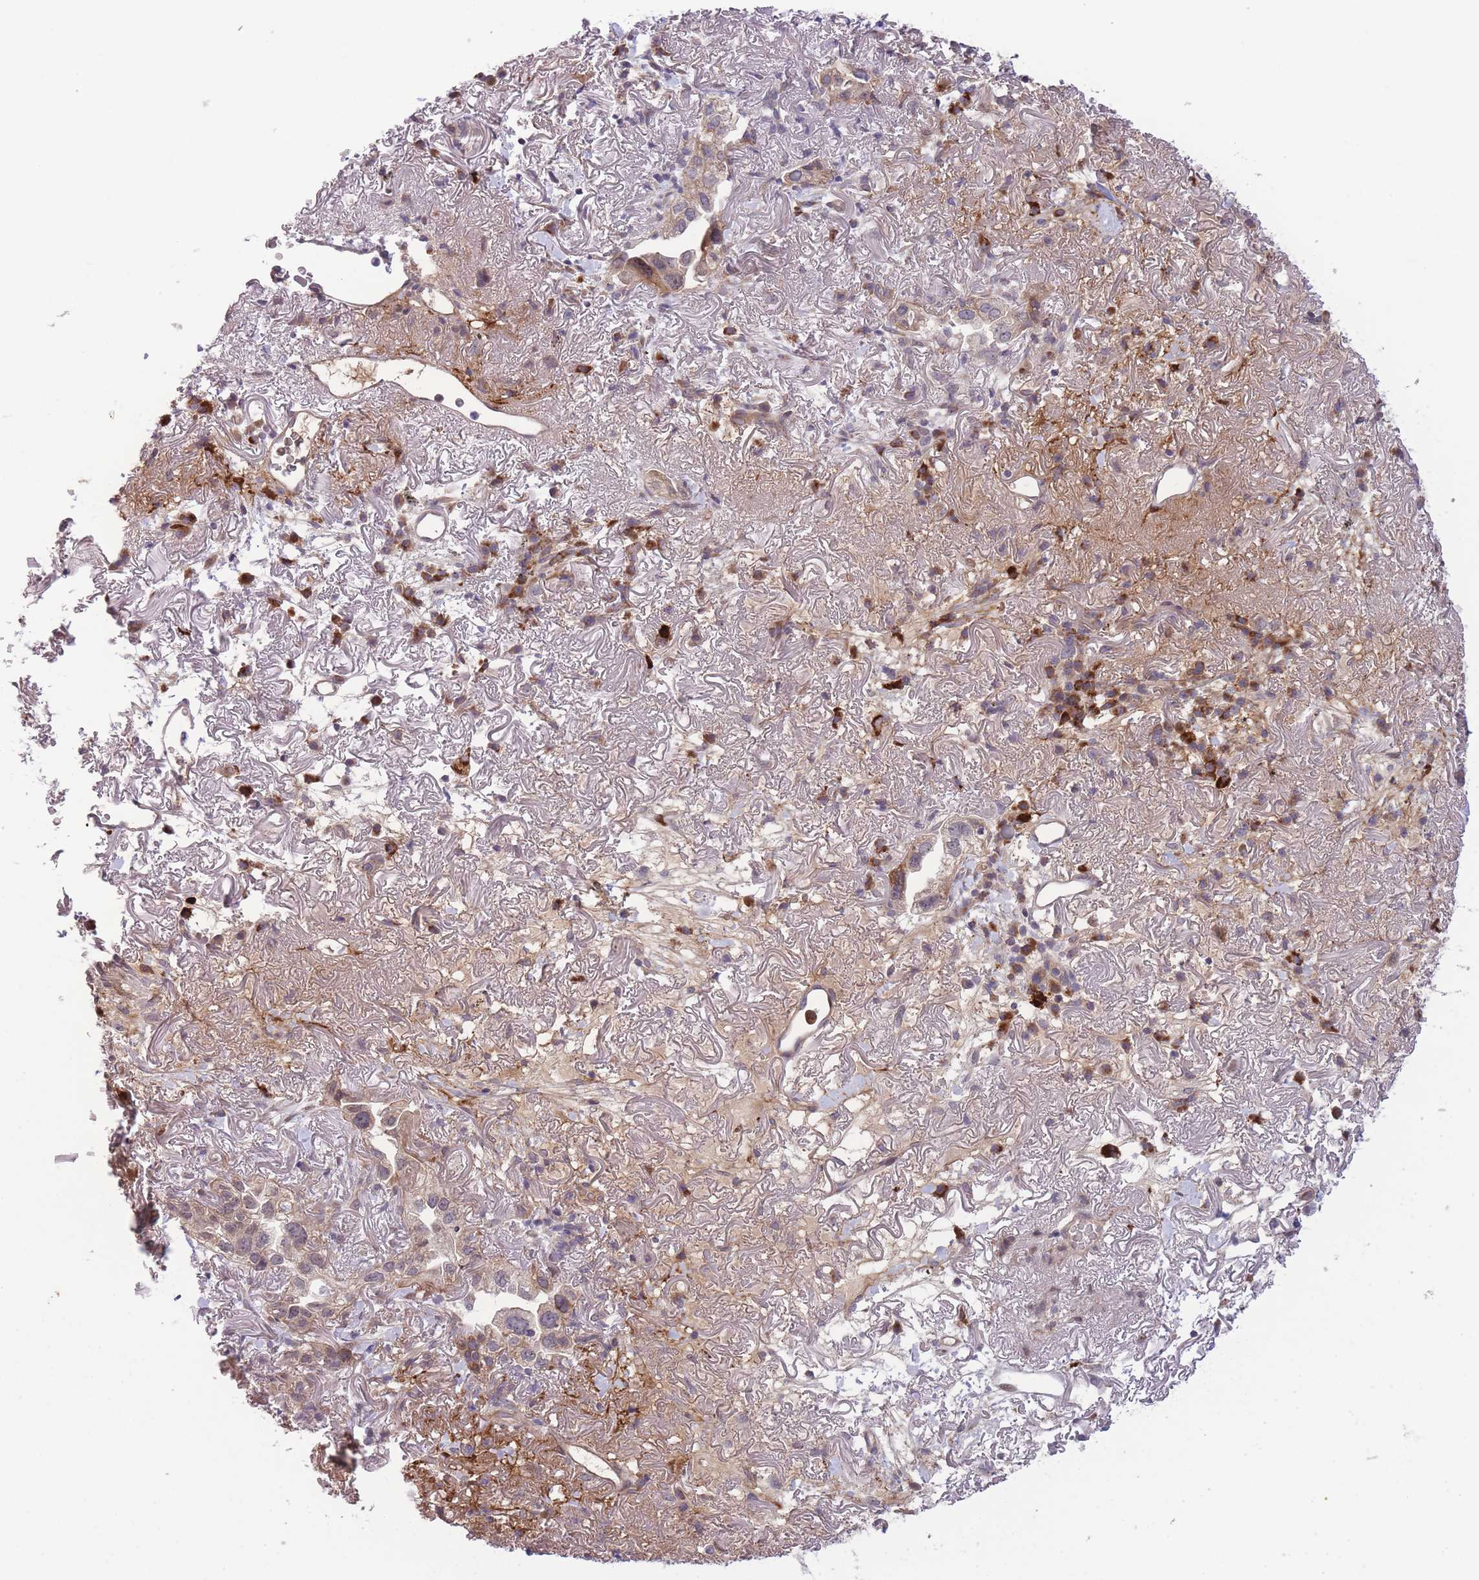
{"staining": {"intensity": "weak", "quantity": "<25%", "location": "cytoplasmic/membranous,nuclear"}, "tissue": "lung cancer", "cell_type": "Tumor cells", "image_type": "cancer", "snomed": [{"axis": "morphology", "description": "Adenocarcinoma, NOS"}, {"axis": "topography", "description": "Lung"}], "caption": "IHC of lung cancer (adenocarcinoma) demonstrates no positivity in tumor cells. (Brightfield microscopy of DAB (3,3'-diaminobenzidine) immunohistochemistry at high magnification).", "gene": "CDC25B", "patient": {"sex": "female", "age": 69}}